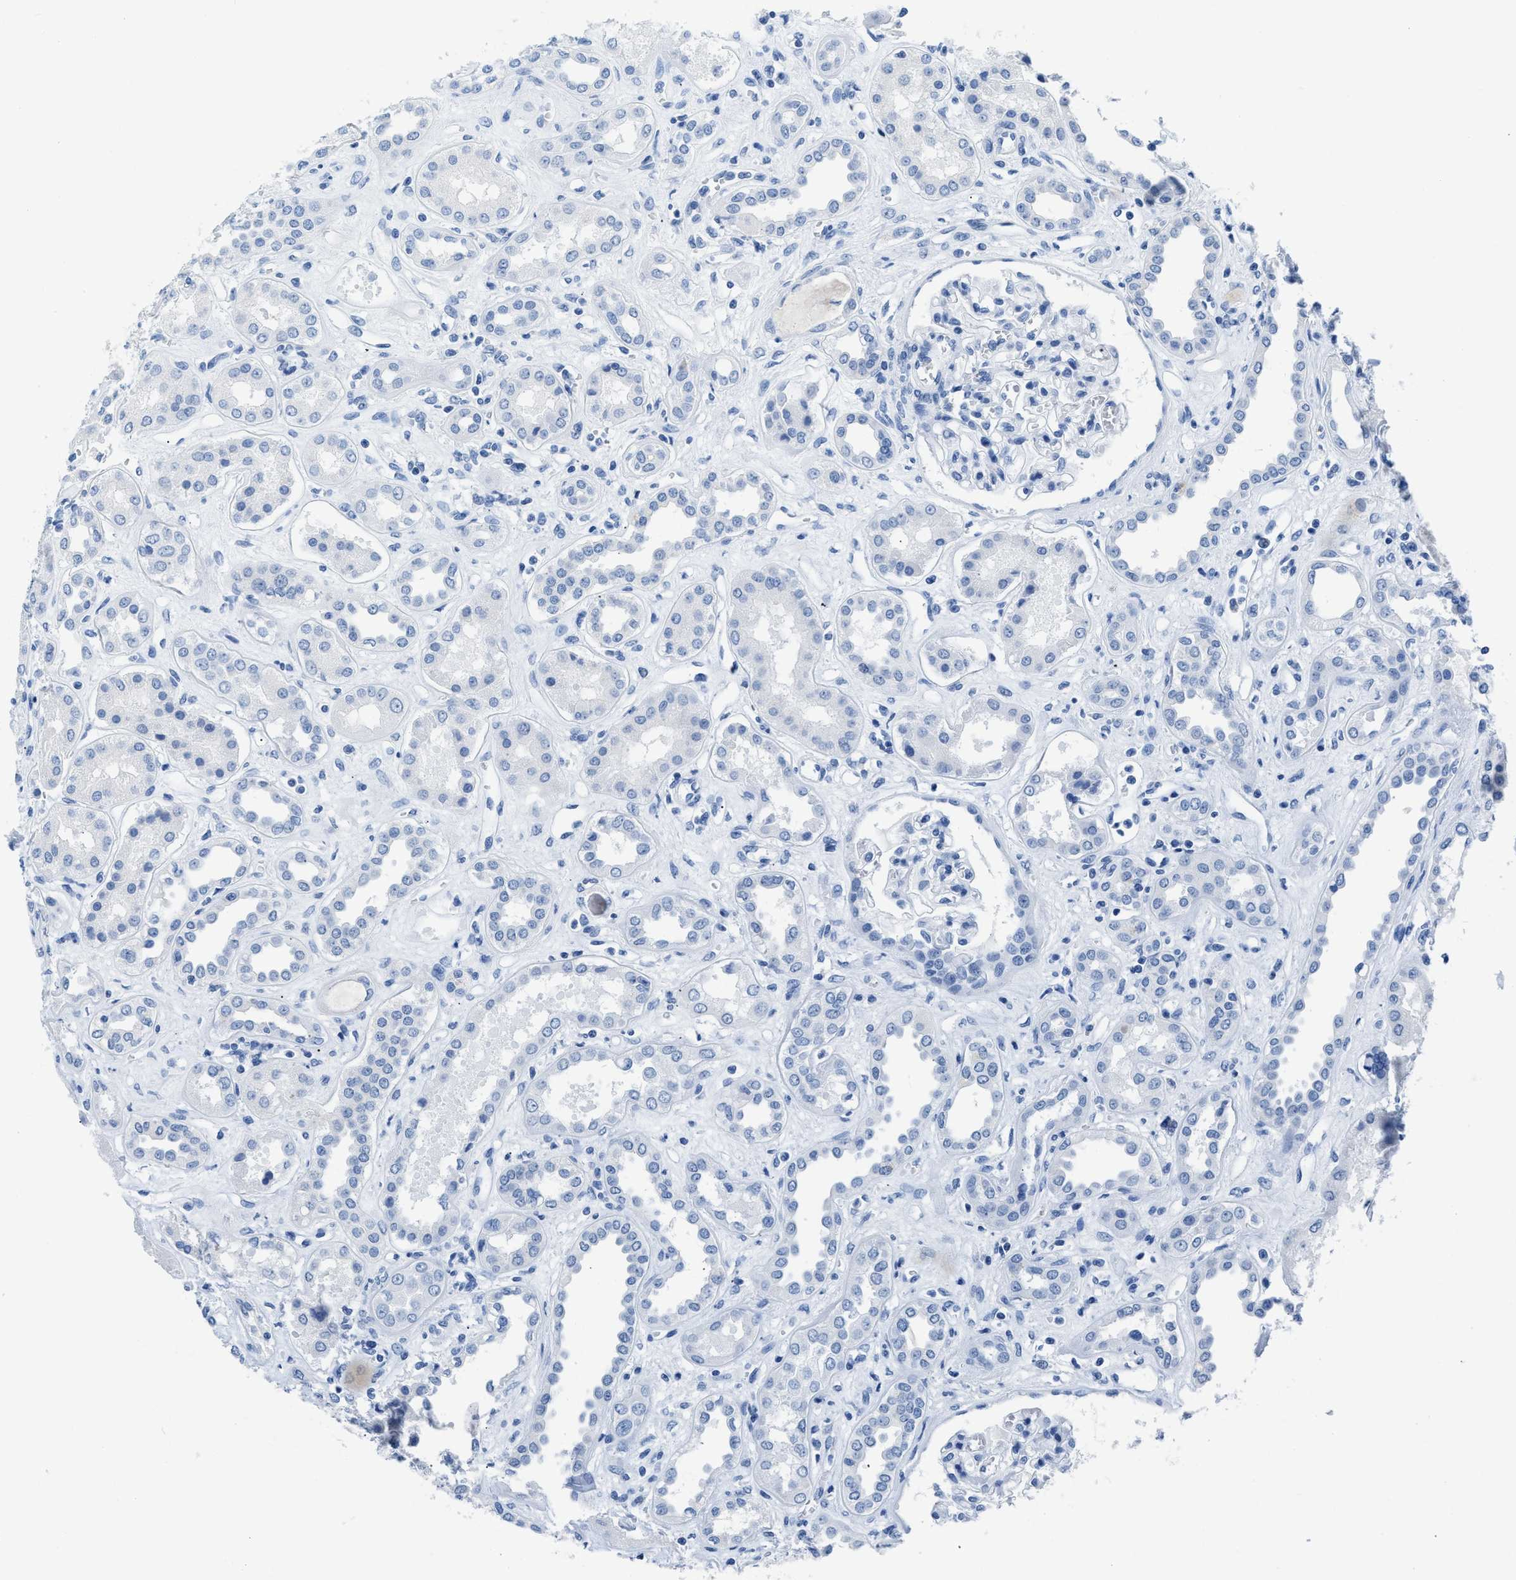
{"staining": {"intensity": "negative", "quantity": "none", "location": "none"}, "tissue": "kidney", "cell_type": "Cells in glomeruli", "image_type": "normal", "snomed": [{"axis": "morphology", "description": "Normal tissue, NOS"}, {"axis": "topography", "description": "Kidney"}], "caption": "Immunohistochemistry micrograph of benign human kidney stained for a protein (brown), which displays no expression in cells in glomeruli. The staining is performed using DAB brown chromogen with nuclei counter-stained in using hematoxylin.", "gene": "NFATC2", "patient": {"sex": "male", "age": 59}}